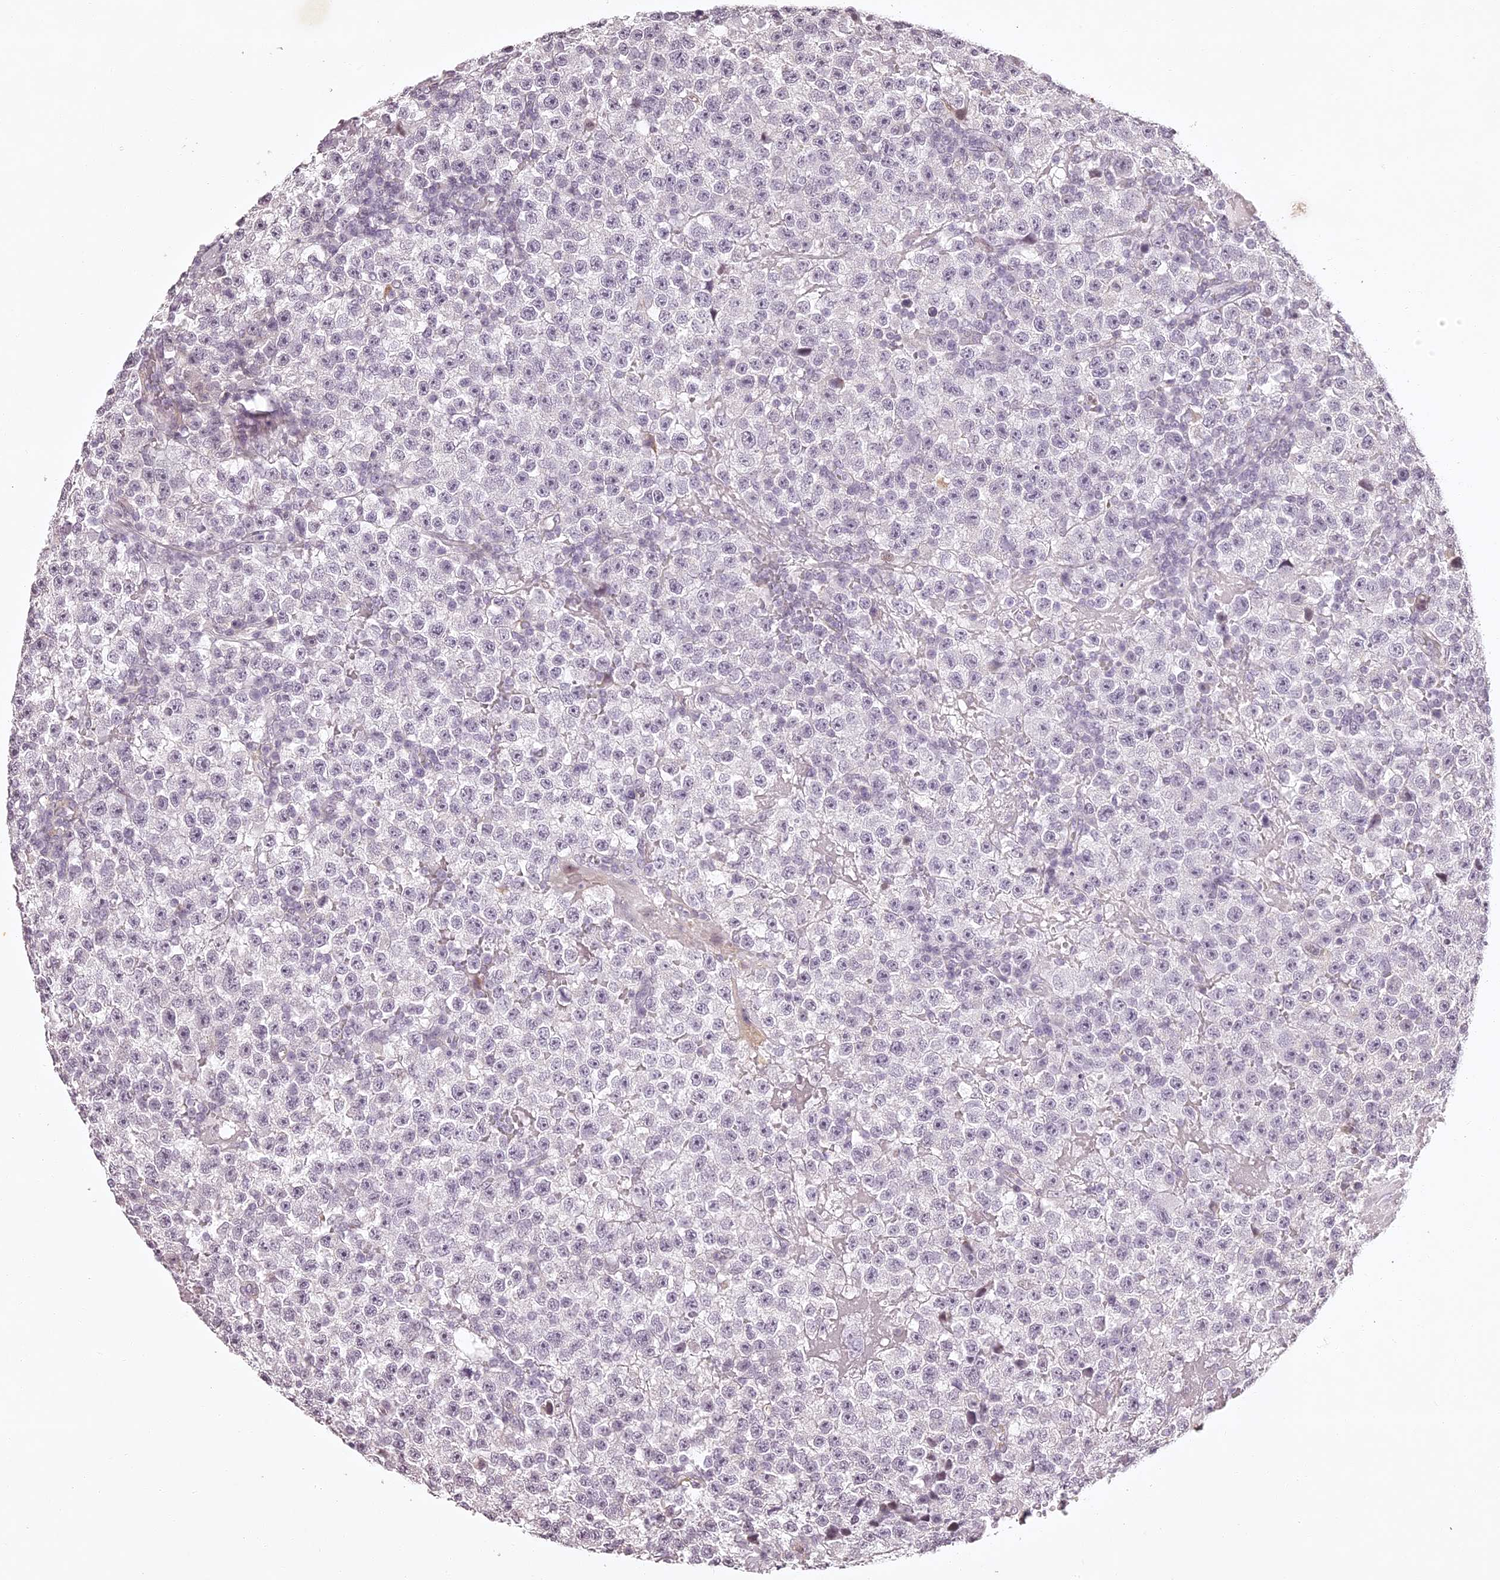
{"staining": {"intensity": "negative", "quantity": "none", "location": "none"}, "tissue": "testis cancer", "cell_type": "Tumor cells", "image_type": "cancer", "snomed": [{"axis": "morphology", "description": "Seminoma, NOS"}, {"axis": "topography", "description": "Testis"}], "caption": "Tumor cells are negative for protein expression in human testis cancer (seminoma). (DAB (3,3'-diaminobenzidine) IHC with hematoxylin counter stain).", "gene": "ELAPOR1", "patient": {"sex": "male", "age": 22}}